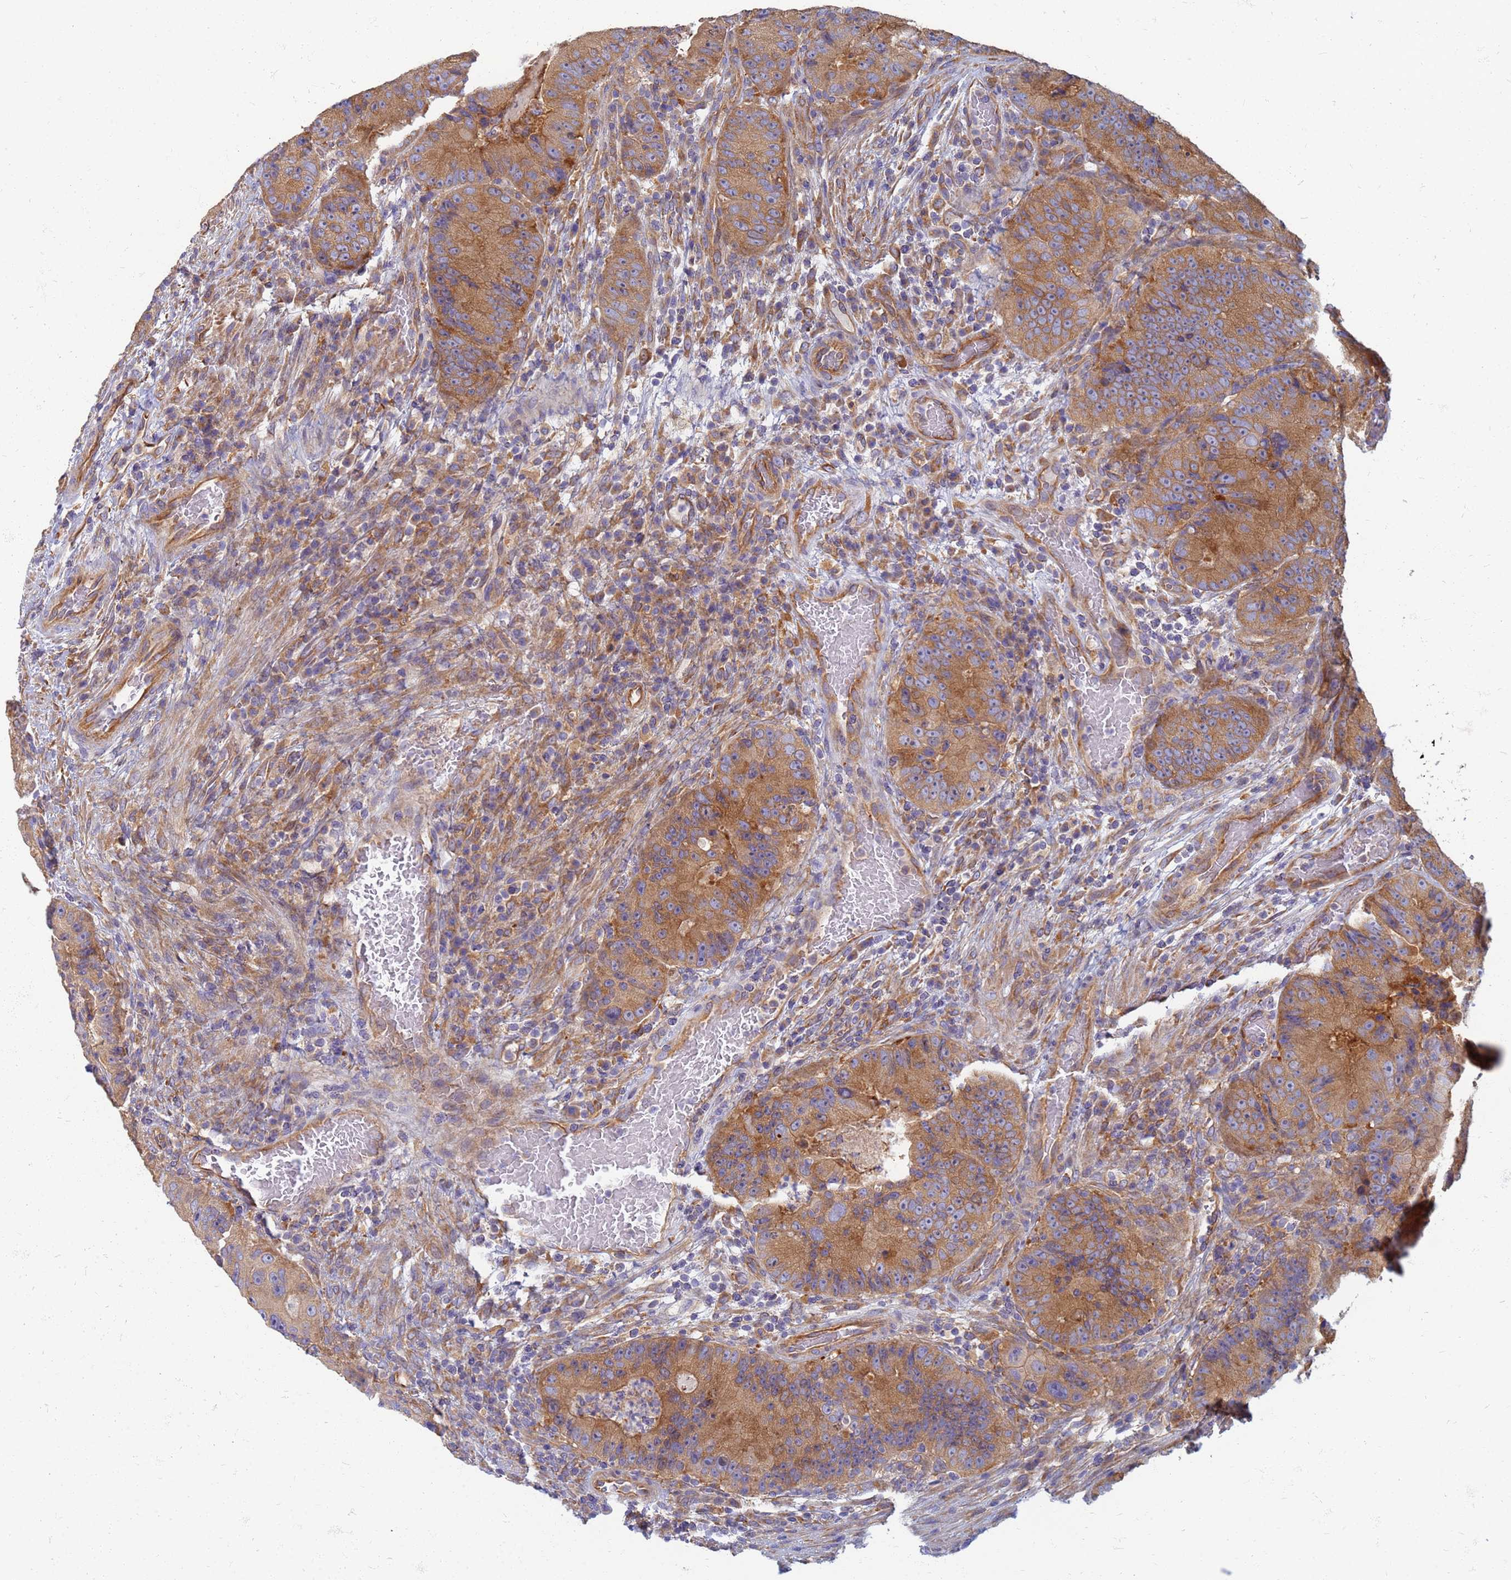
{"staining": {"intensity": "moderate", "quantity": ">75%", "location": "cytoplasmic/membranous"}, "tissue": "colorectal cancer", "cell_type": "Tumor cells", "image_type": "cancer", "snomed": [{"axis": "morphology", "description": "Adenocarcinoma, NOS"}, {"axis": "topography", "description": "Colon"}], "caption": "An image of colorectal cancer stained for a protein displays moderate cytoplasmic/membranous brown staining in tumor cells. Nuclei are stained in blue.", "gene": "EEA1", "patient": {"sex": "female", "age": 86}}